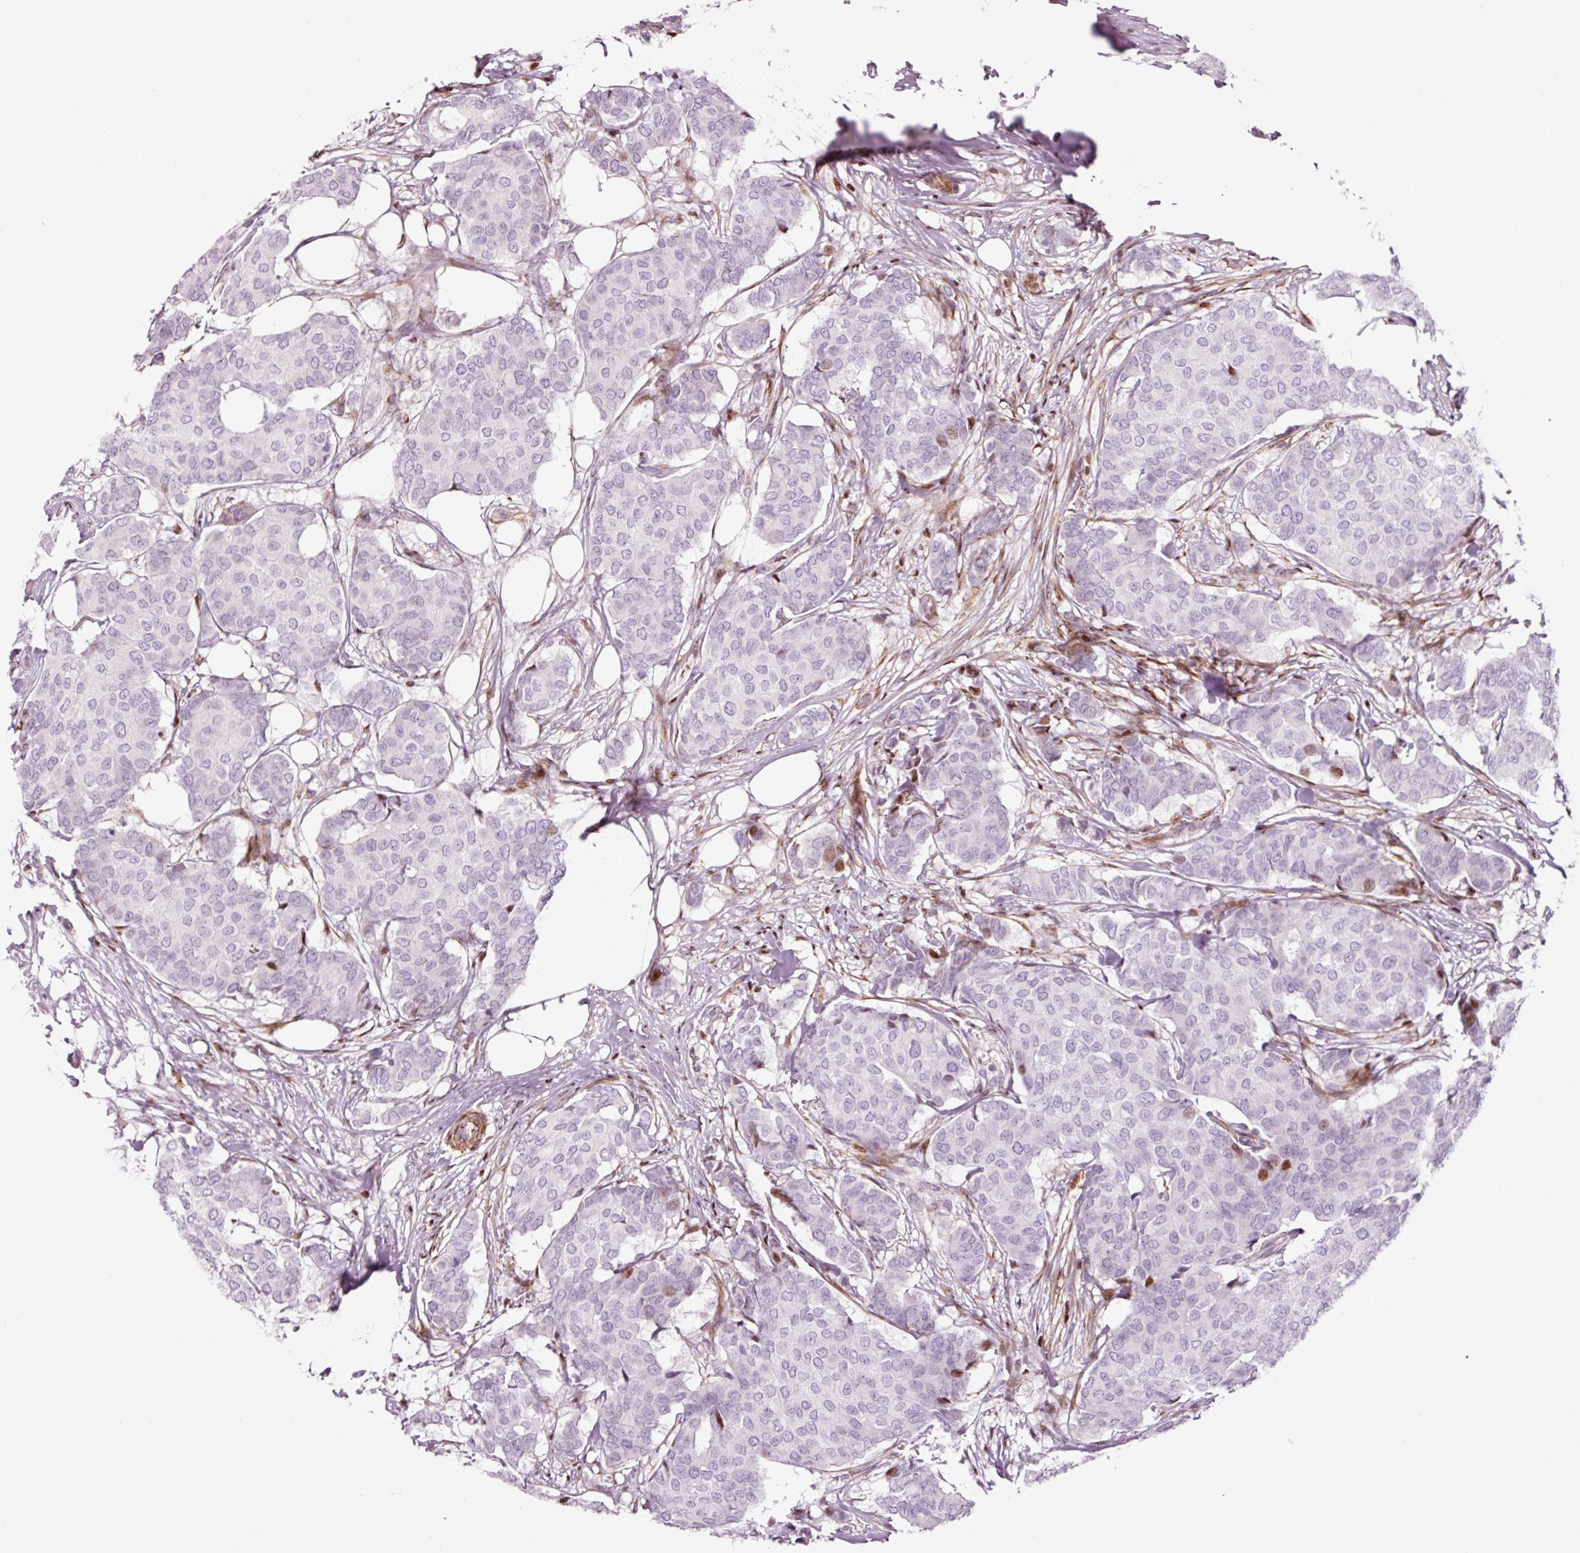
{"staining": {"intensity": "moderate", "quantity": "<25%", "location": "nuclear"}, "tissue": "breast cancer", "cell_type": "Tumor cells", "image_type": "cancer", "snomed": [{"axis": "morphology", "description": "Duct carcinoma"}, {"axis": "topography", "description": "Breast"}], "caption": "Tumor cells show low levels of moderate nuclear positivity in about <25% of cells in human breast cancer (invasive ductal carcinoma). Ihc stains the protein in brown and the nuclei are stained blue.", "gene": "ANKRD20A1", "patient": {"sex": "female", "age": 75}}